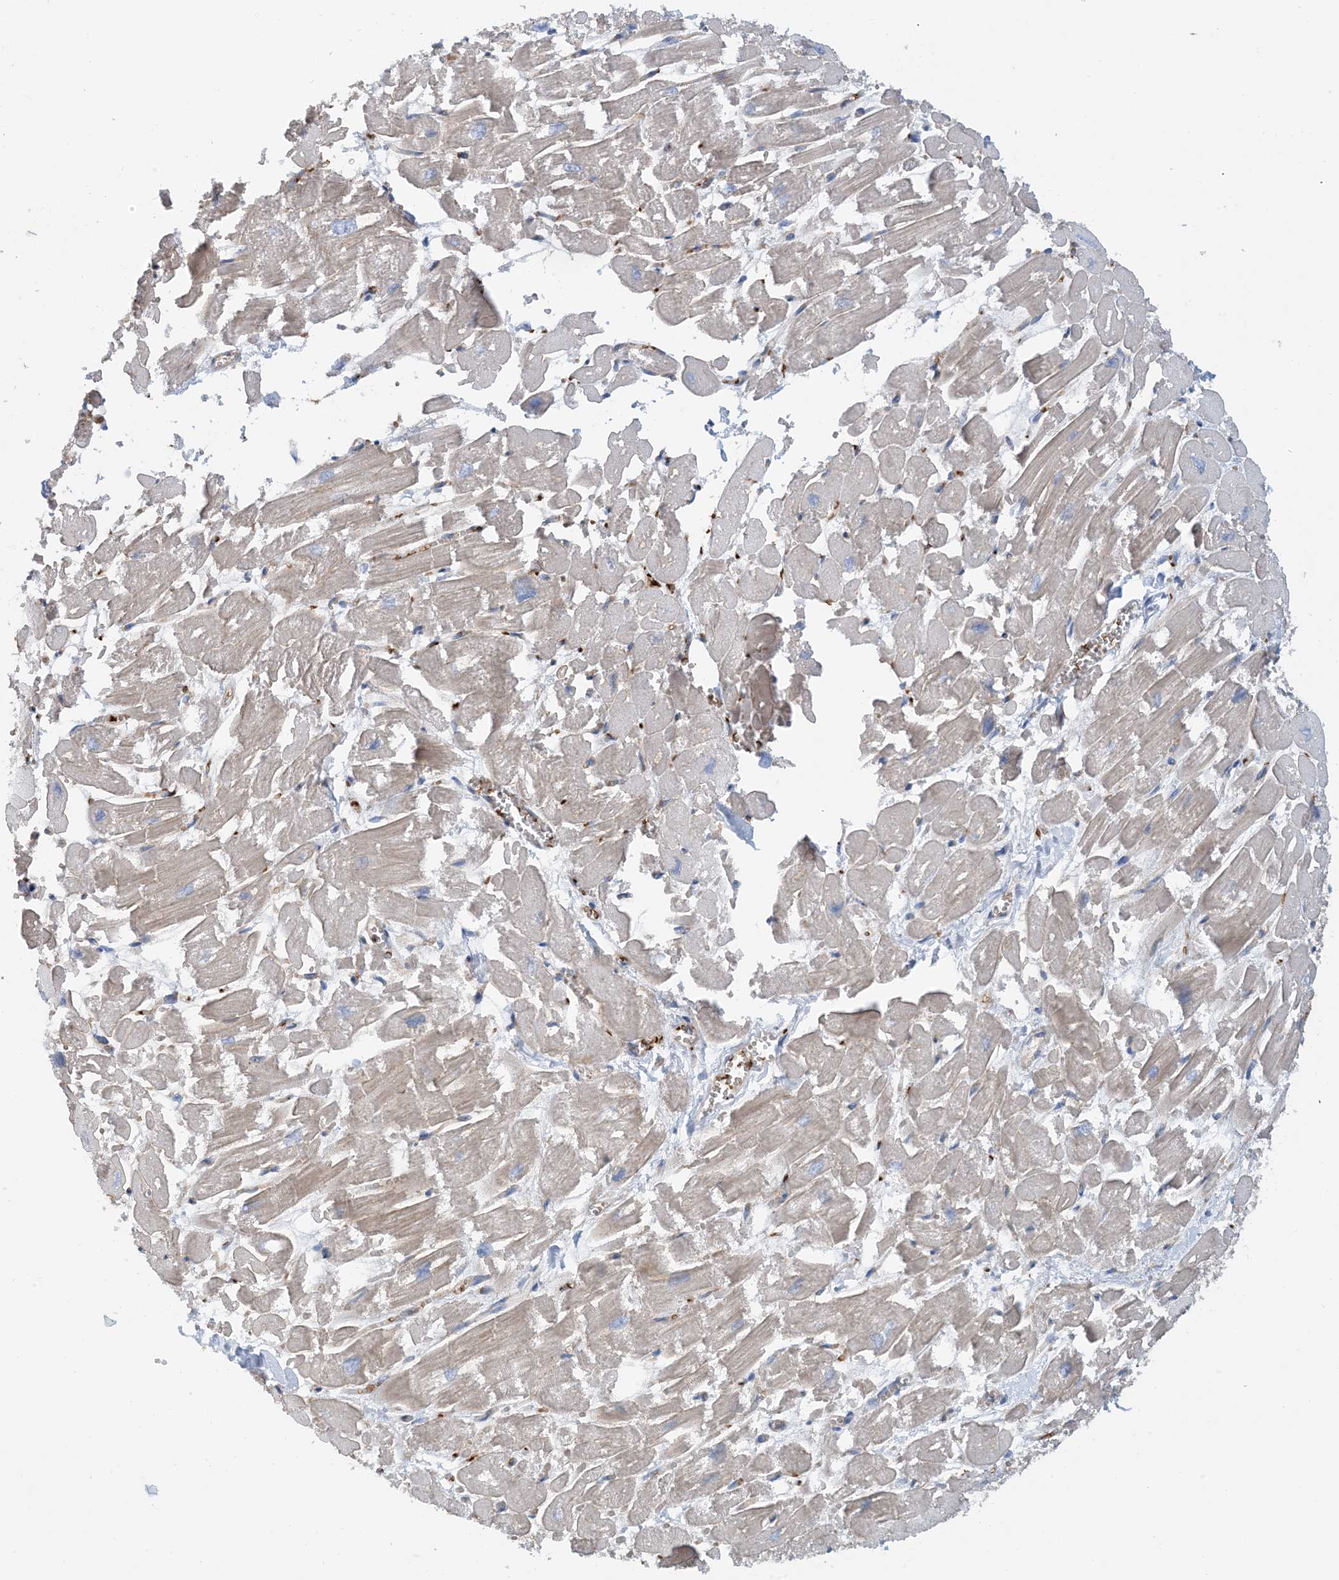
{"staining": {"intensity": "weak", "quantity": ">75%", "location": "cytoplasmic/membranous"}, "tissue": "heart muscle", "cell_type": "Cardiomyocytes", "image_type": "normal", "snomed": [{"axis": "morphology", "description": "Normal tissue, NOS"}, {"axis": "topography", "description": "Heart"}], "caption": "A low amount of weak cytoplasmic/membranous positivity is seen in approximately >75% of cardiomyocytes in benign heart muscle.", "gene": "PHOSPHO2", "patient": {"sex": "male", "age": 54}}